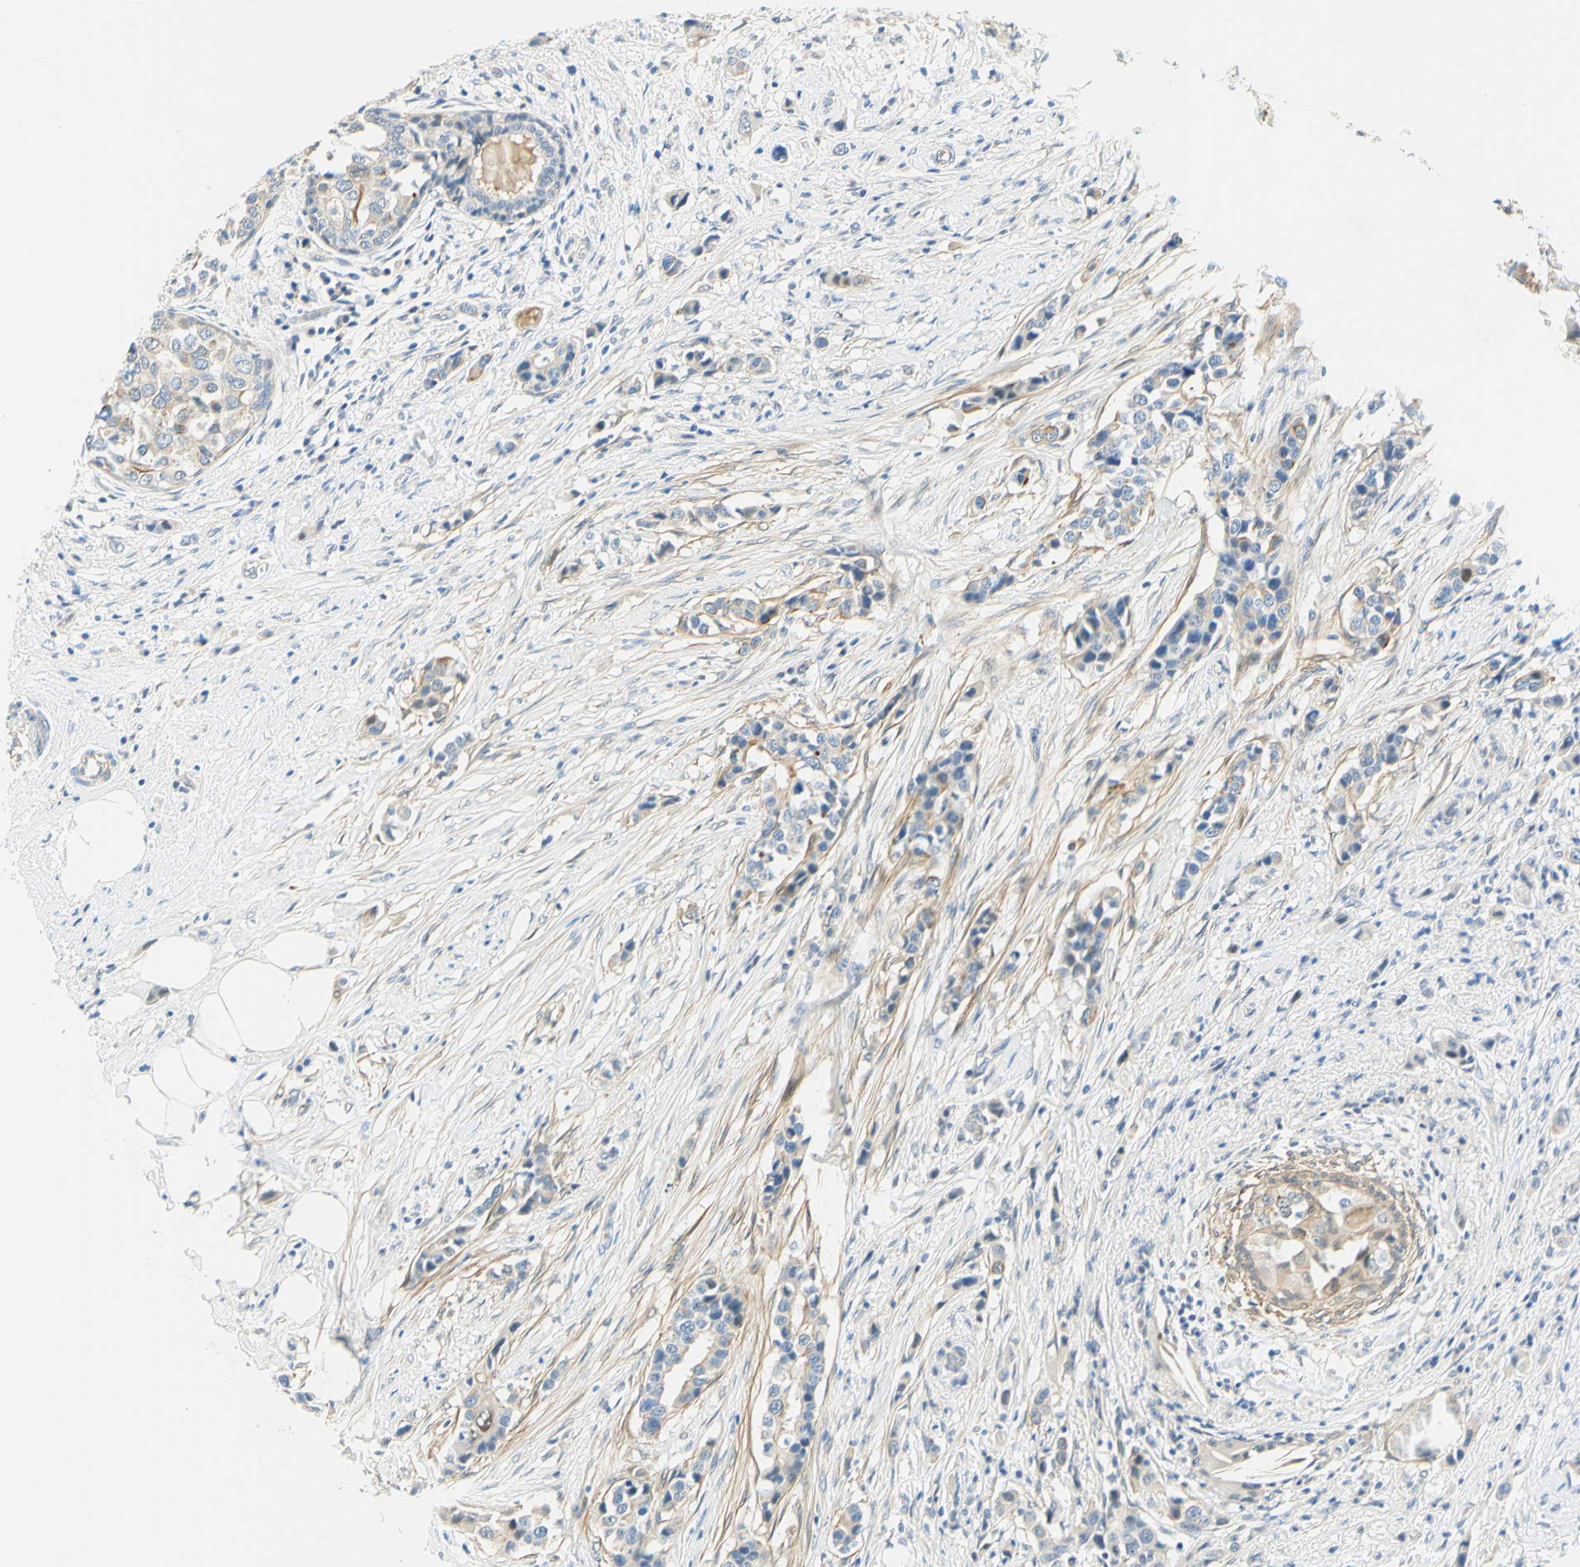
{"staining": {"intensity": "weak", "quantity": "25%-75%", "location": "cytoplasmic/membranous"}, "tissue": "breast cancer", "cell_type": "Tumor cells", "image_type": "cancer", "snomed": [{"axis": "morphology", "description": "Normal tissue, NOS"}, {"axis": "morphology", "description": "Duct carcinoma"}, {"axis": "topography", "description": "Breast"}], "caption": "This histopathology image exhibits IHC staining of human breast cancer, with low weak cytoplasmic/membranous staining in approximately 25%-75% of tumor cells.", "gene": "ENTREP2", "patient": {"sex": "female", "age": 50}}